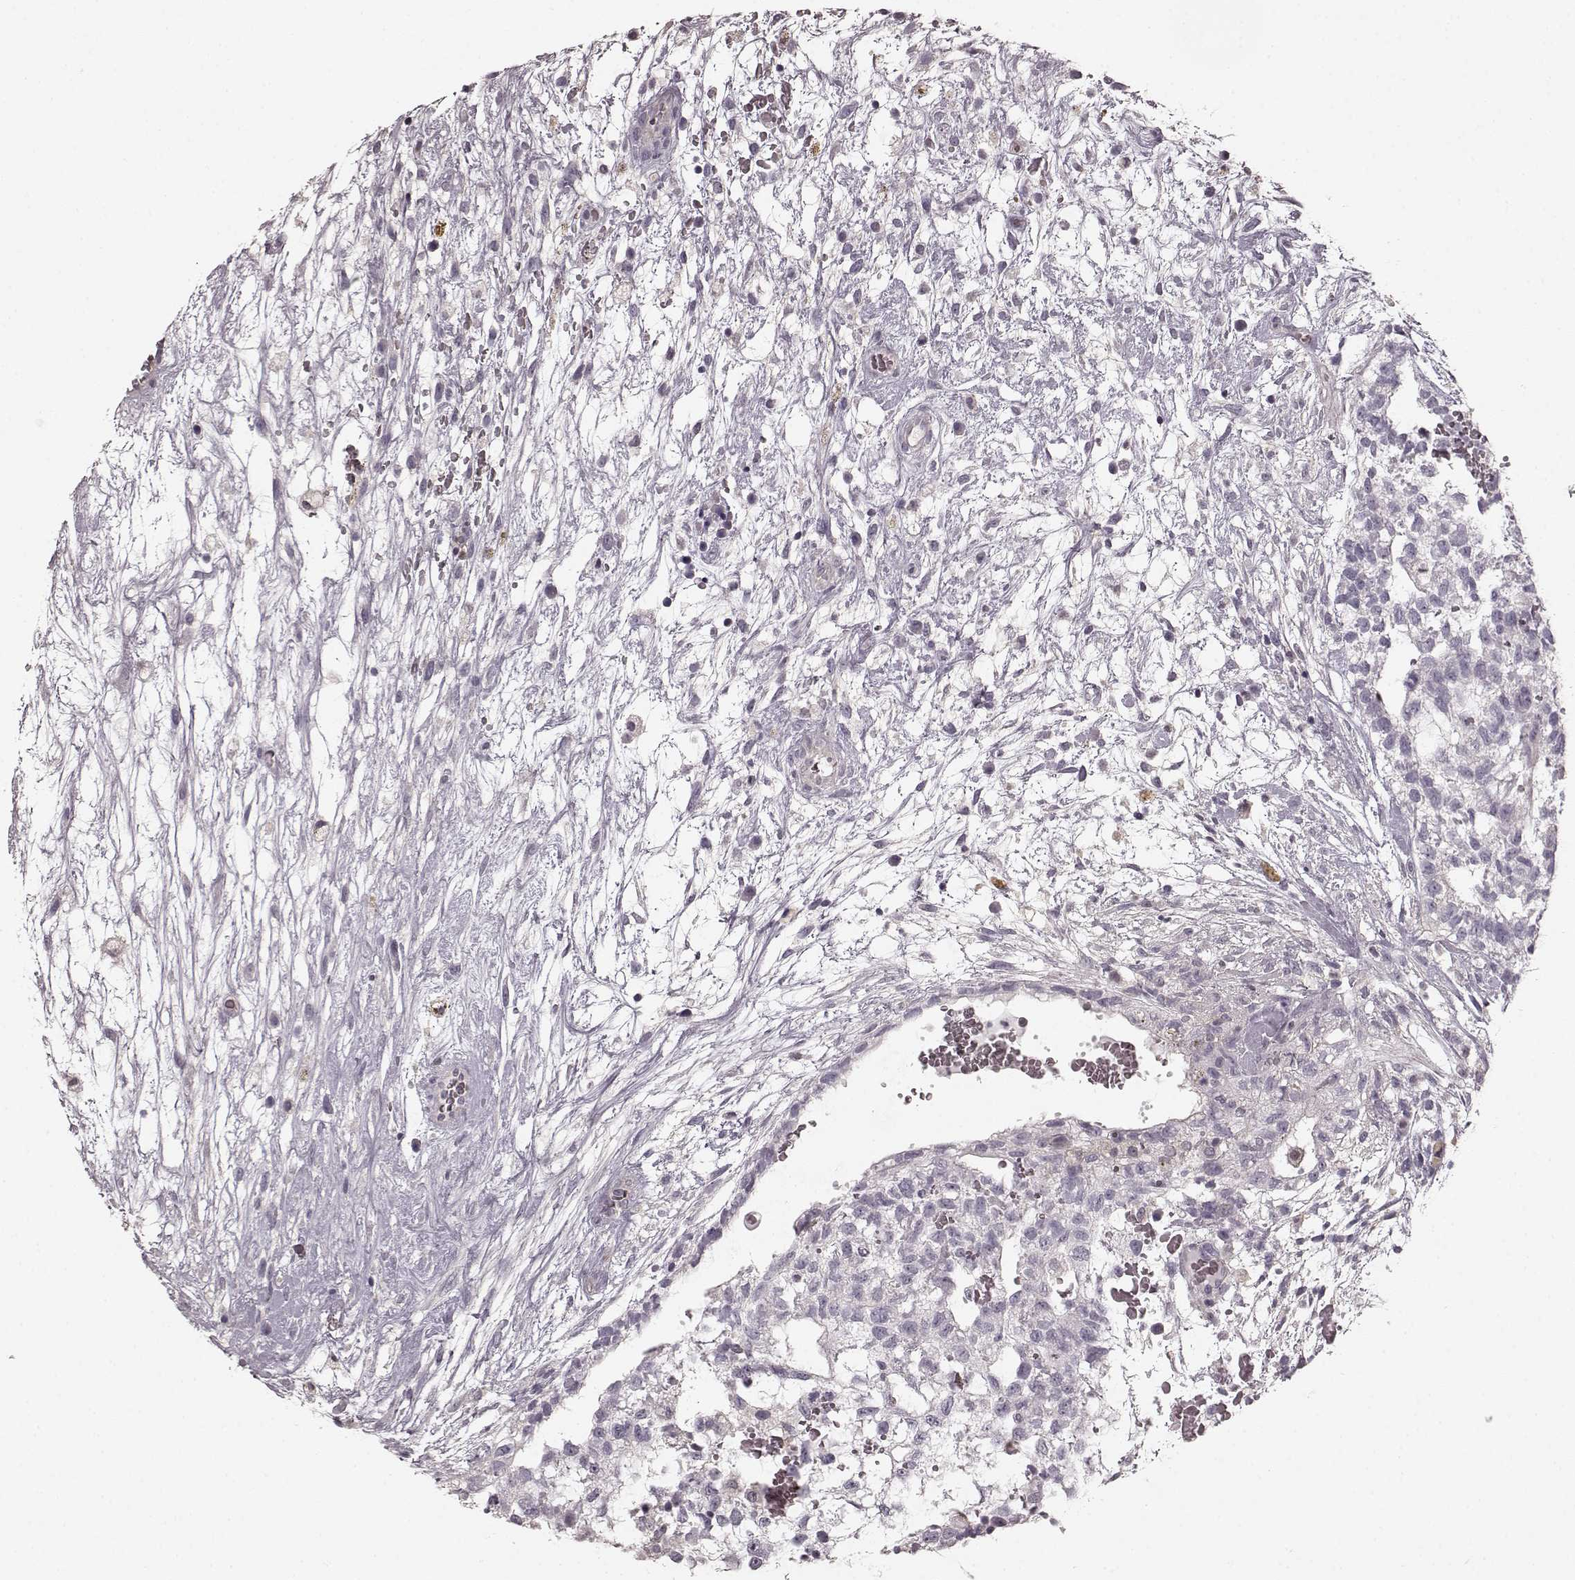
{"staining": {"intensity": "negative", "quantity": "none", "location": "none"}, "tissue": "testis cancer", "cell_type": "Tumor cells", "image_type": "cancer", "snomed": [{"axis": "morphology", "description": "Normal tissue, NOS"}, {"axis": "morphology", "description": "Carcinoma, Embryonal, NOS"}, {"axis": "topography", "description": "Testis"}], "caption": "This is an immunohistochemistry photomicrograph of testis cancer (embryonal carcinoma). There is no staining in tumor cells.", "gene": "PRKCE", "patient": {"sex": "male", "age": 32}}